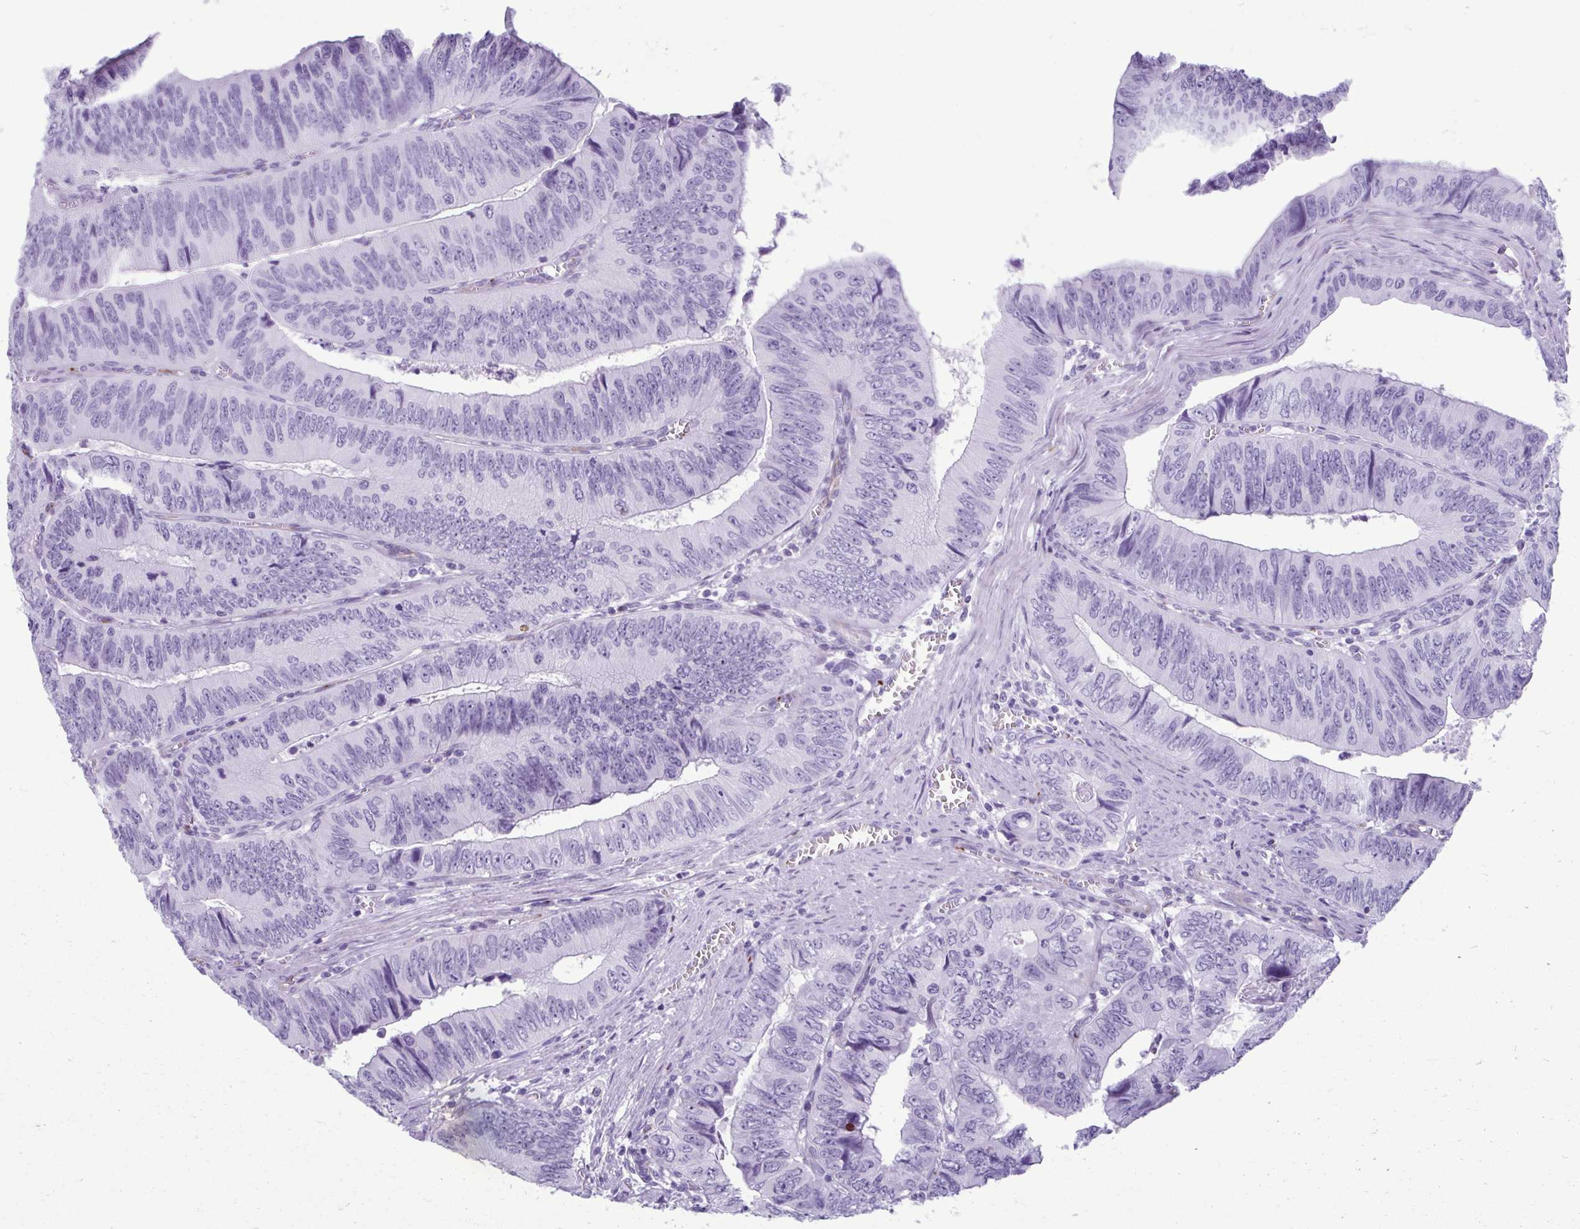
{"staining": {"intensity": "negative", "quantity": "none", "location": "none"}, "tissue": "colorectal cancer", "cell_type": "Tumor cells", "image_type": "cancer", "snomed": [{"axis": "morphology", "description": "Adenocarcinoma, NOS"}, {"axis": "topography", "description": "Colon"}], "caption": "This is a photomicrograph of immunohistochemistry staining of colorectal cancer, which shows no expression in tumor cells.", "gene": "TCEAL3", "patient": {"sex": "female", "age": 84}}